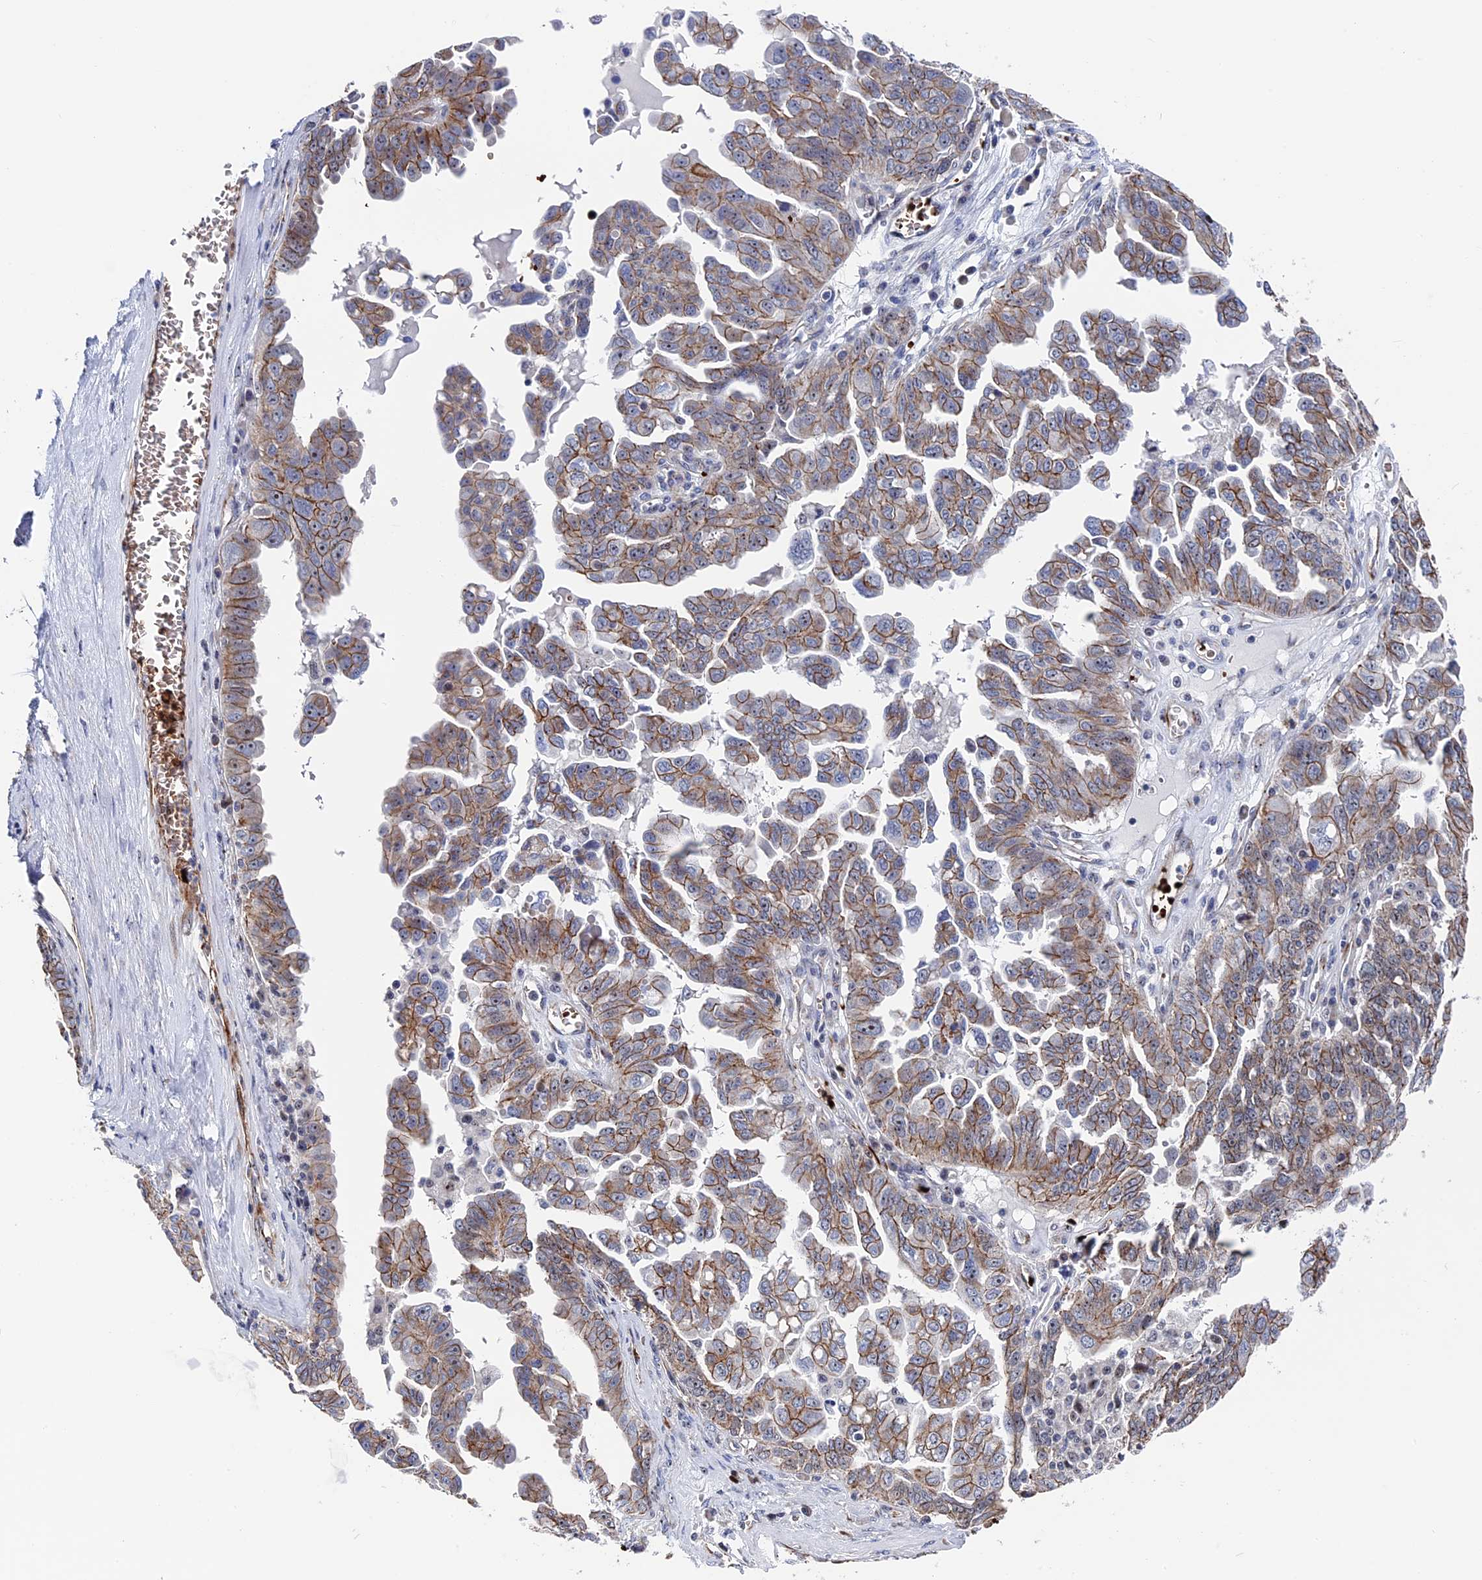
{"staining": {"intensity": "moderate", "quantity": ">75%", "location": "cytoplasmic/membranous"}, "tissue": "ovarian cancer", "cell_type": "Tumor cells", "image_type": "cancer", "snomed": [{"axis": "morphology", "description": "Carcinoma, endometroid"}, {"axis": "topography", "description": "Ovary"}], "caption": "Immunohistochemical staining of human ovarian endometroid carcinoma exhibits medium levels of moderate cytoplasmic/membranous protein staining in about >75% of tumor cells.", "gene": "EXOSC9", "patient": {"sex": "female", "age": 62}}